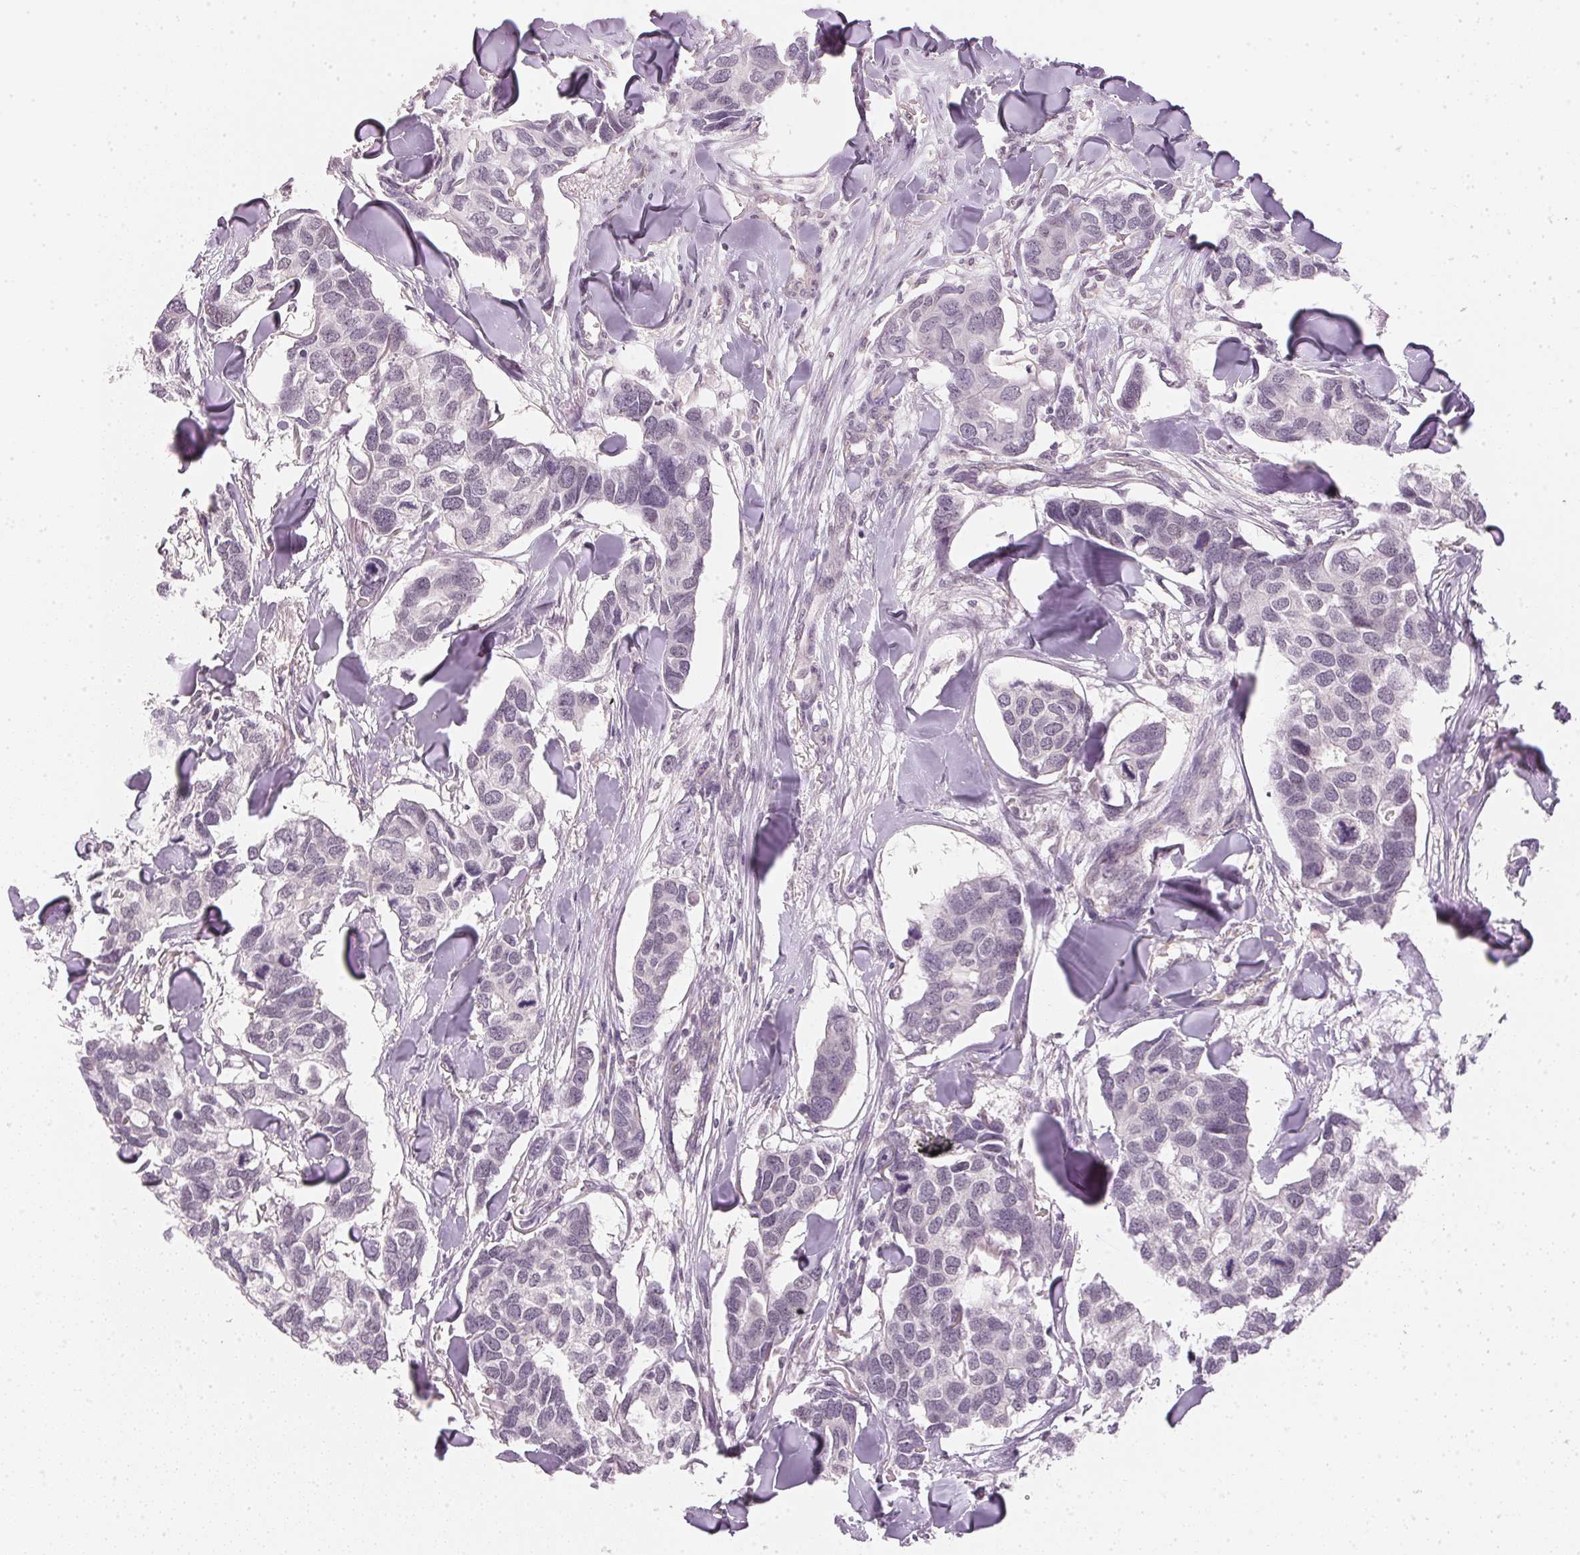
{"staining": {"intensity": "negative", "quantity": "none", "location": "none"}, "tissue": "breast cancer", "cell_type": "Tumor cells", "image_type": "cancer", "snomed": [{"axis": "morphology", "description": "Duct carcinoma"}, {"axis": "topography", "description": "Breast"}], "caption": "Human breast cancer stained for a protein using immunohistochemistry (IHC) shows no expression in tumor cells.", "gene": "KPRP", "patient": {"sex": "female", "age": 83}}